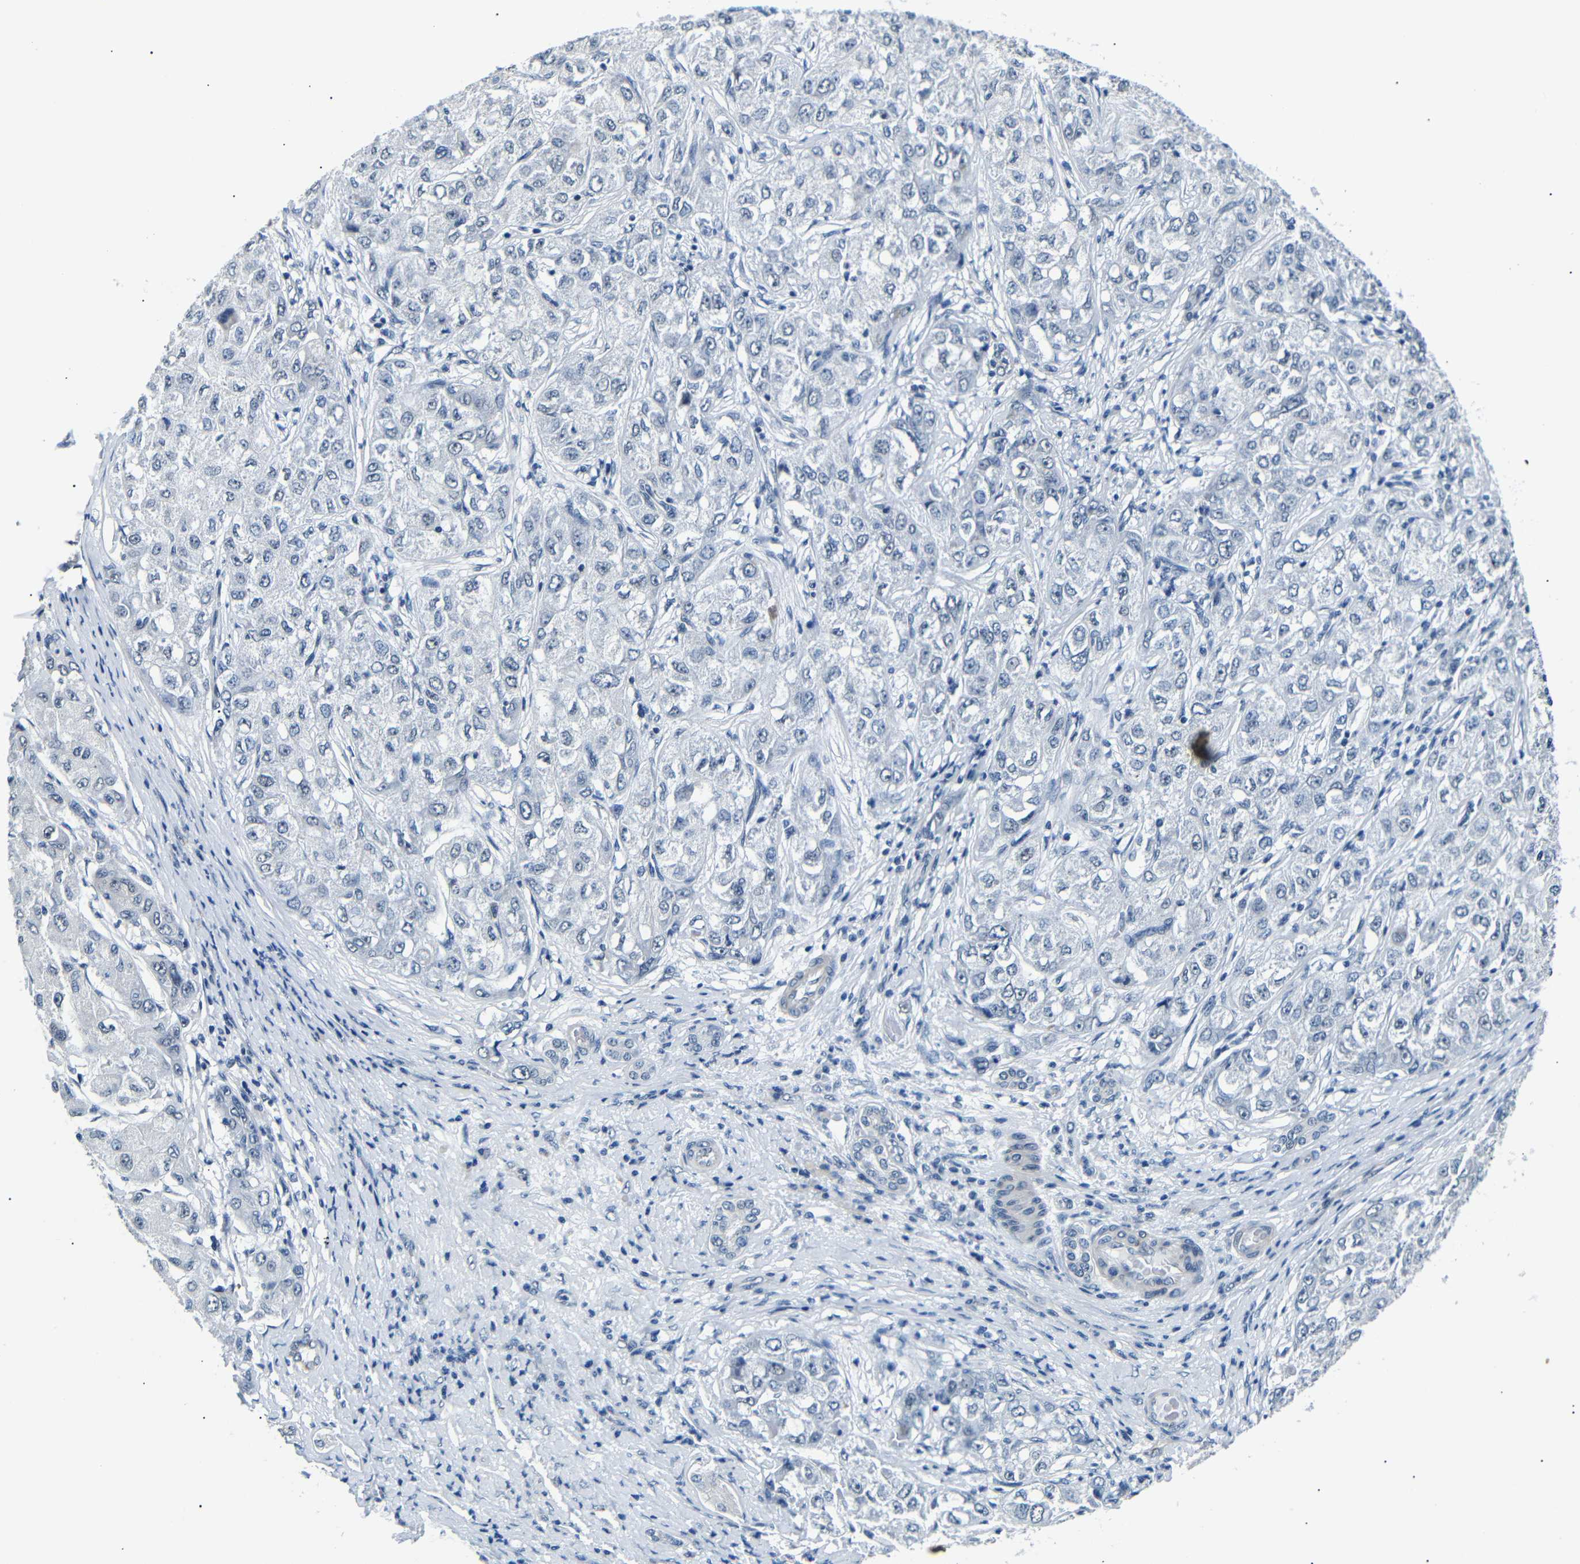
{"staining": {"intensity": "negative", "quantity": "none", "location": "none"}, "tissue": "liver cancer", "cell_type": "Tumor cells", "image_type": "cancer", "snomed": [{"axis": "morphology", "description": "Carcinoma, Hepatocellular, NOS"}, {"axis": "topography", "description": "Liver"}], "caption": "The image shows no staining of tumor cells in liver cancer (hepatocellular carcinoma).", "gene": "TAFA1", "patient": {"sex": "male", "age": 80}}